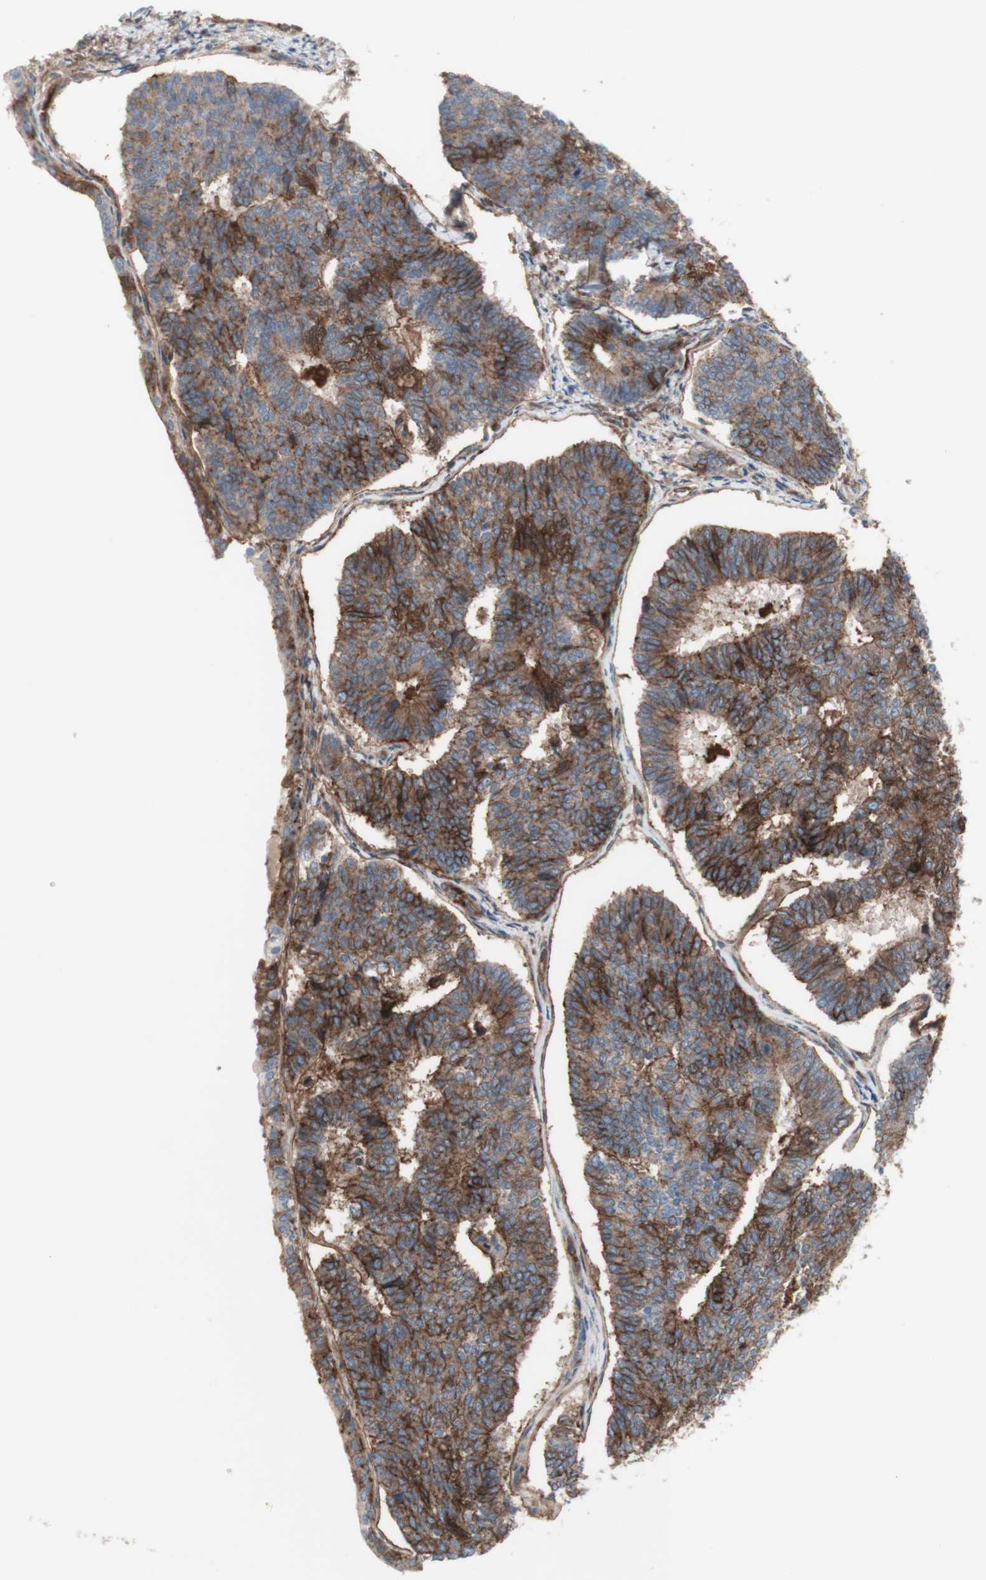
{"staining": {"intensity": "moderate", "quantity": ">75%", "location": "cytoplasmic/membranous"}, "tissue": "endometrial cancer", "cell_type": "Tumor cells", "image_type": "cancer", "snomed": [{"axis": "morphology", "description": "Adenocarcinoma, NOS"}, {"axis": "topography", "description": "Endometrium"}], "caption": "Endometrial cancer stained with immunohistochemistry demonstrates moderate cytoplasmic/membranous expression in about >75% of tumor cells.", "gene": "CD46", "patient": {"sex": "female", "age": 70}}